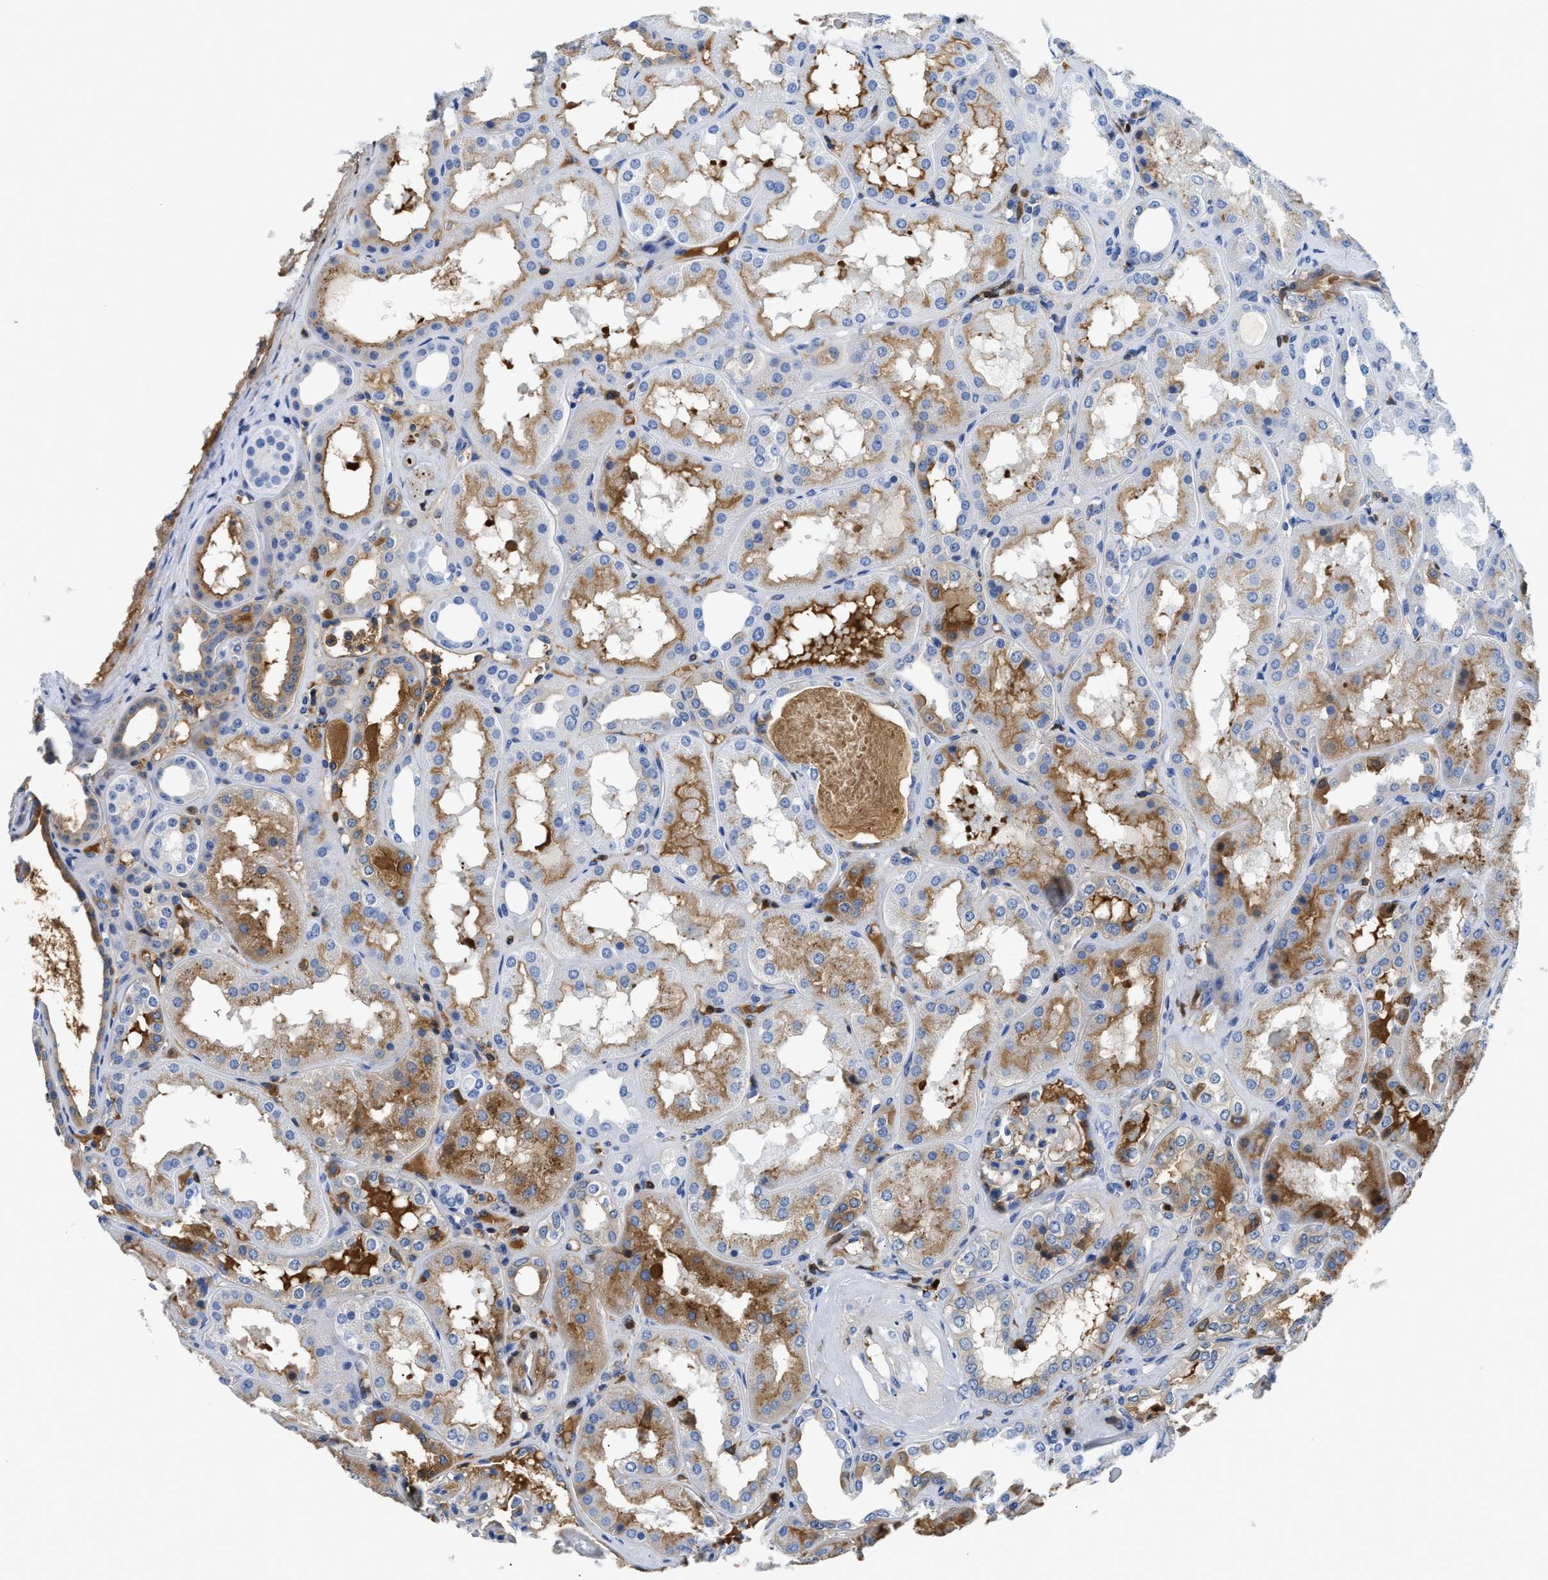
{"staining": {"intensity": "moderate", "quantity": "<25%", "location": "cytoplasmic/membranous"}, "tissue": "kidney", "cell_type": "Cells in glomeruli", "image_type": "normal", "snomed": [{"axis": "morphology", "description": "Normal tissue, NOS"}, {"axis": "topography", "description": "Kidney"}], "caption": "This is an image of immunohistochemistry staining of benign kidney, which shows moderate staining in the cytoplasmic/membranous of cells in glomeruli.", "gene": "GC", "patient": {"sex": "female", "age": 56}}